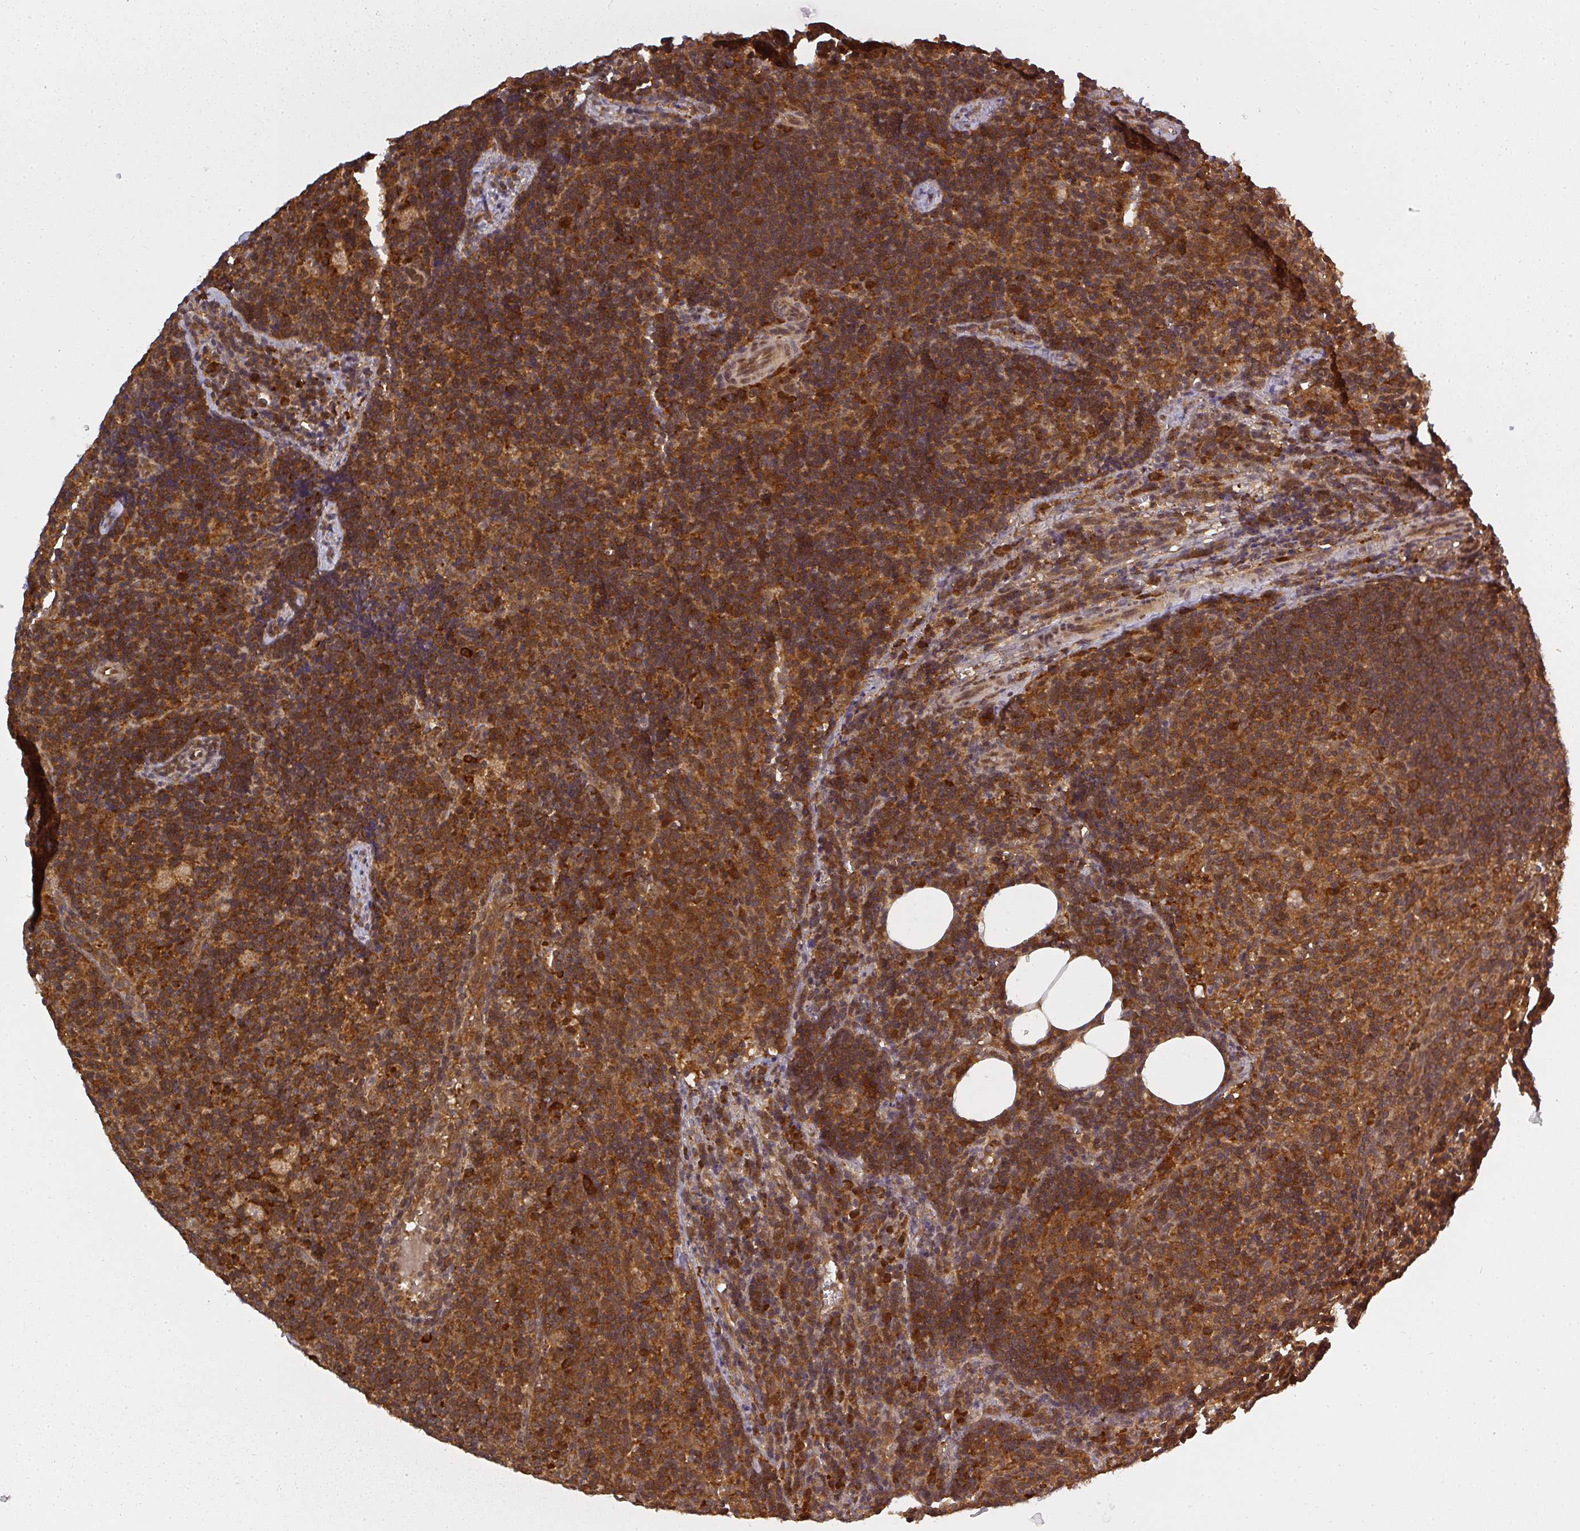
{"staining": {"intensity": "strong", "quantity": ">75%", "location": "cytoplasmic/membranous"}, "tissue": "lymph node", "cell_type": "Germinal center cells", "image_type": "normal", "snomed": [{"axis": "morphology", "description": "Normal tissue, NOS"}, {"axis": "topography", "description": "Lymph node"}], "caption": "Human lymph node stained for a protein (brown) demonstrates strong cytoplasmic/membranous positive staining in approximately >75% of germinal center cells.", "gene": "PPP6R3", "patient": {"sex": "female", "age": 30}}